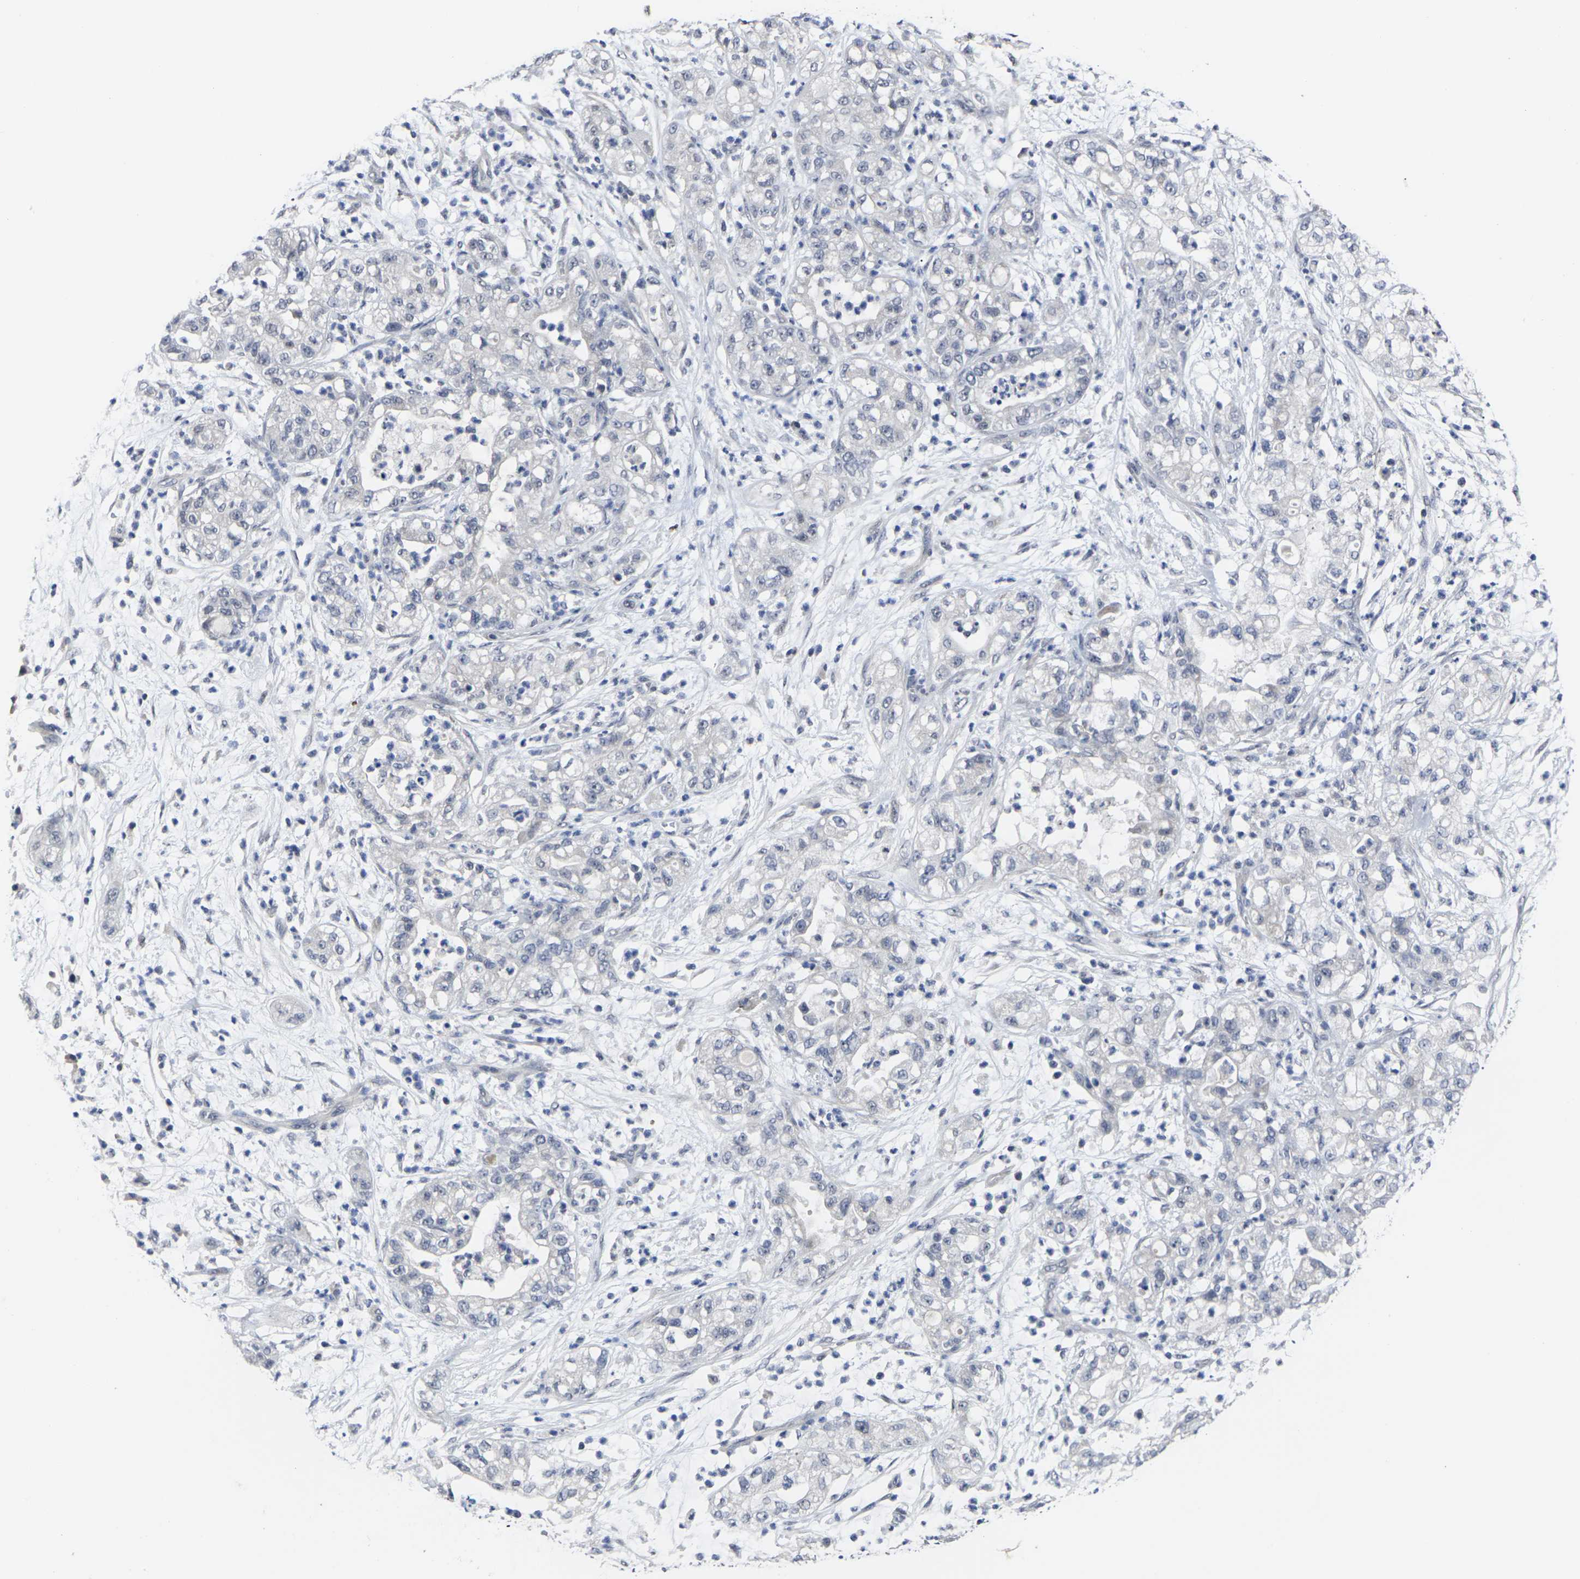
{"staining": {"intensity": "negative", "quantity": "none", "location": "none"}, "tissue": "pancreatic cancer", "cell_type": "Tumor cells", "image_type": "cancer", "snomed": [{"axis": "morphology", "description": "Adenocarcinoma, NOS"}, {"axis": "topography", "description": "Pancreas"}], "caption": "Protein analysis of pancreatic cancer shows no significant positivity in tumor cells. (DAB (3,3'-diaminobenzidine) IHC, high magnification).", "gene": "MSANTD4", "patient": {"sex": "female", "age": 78}}